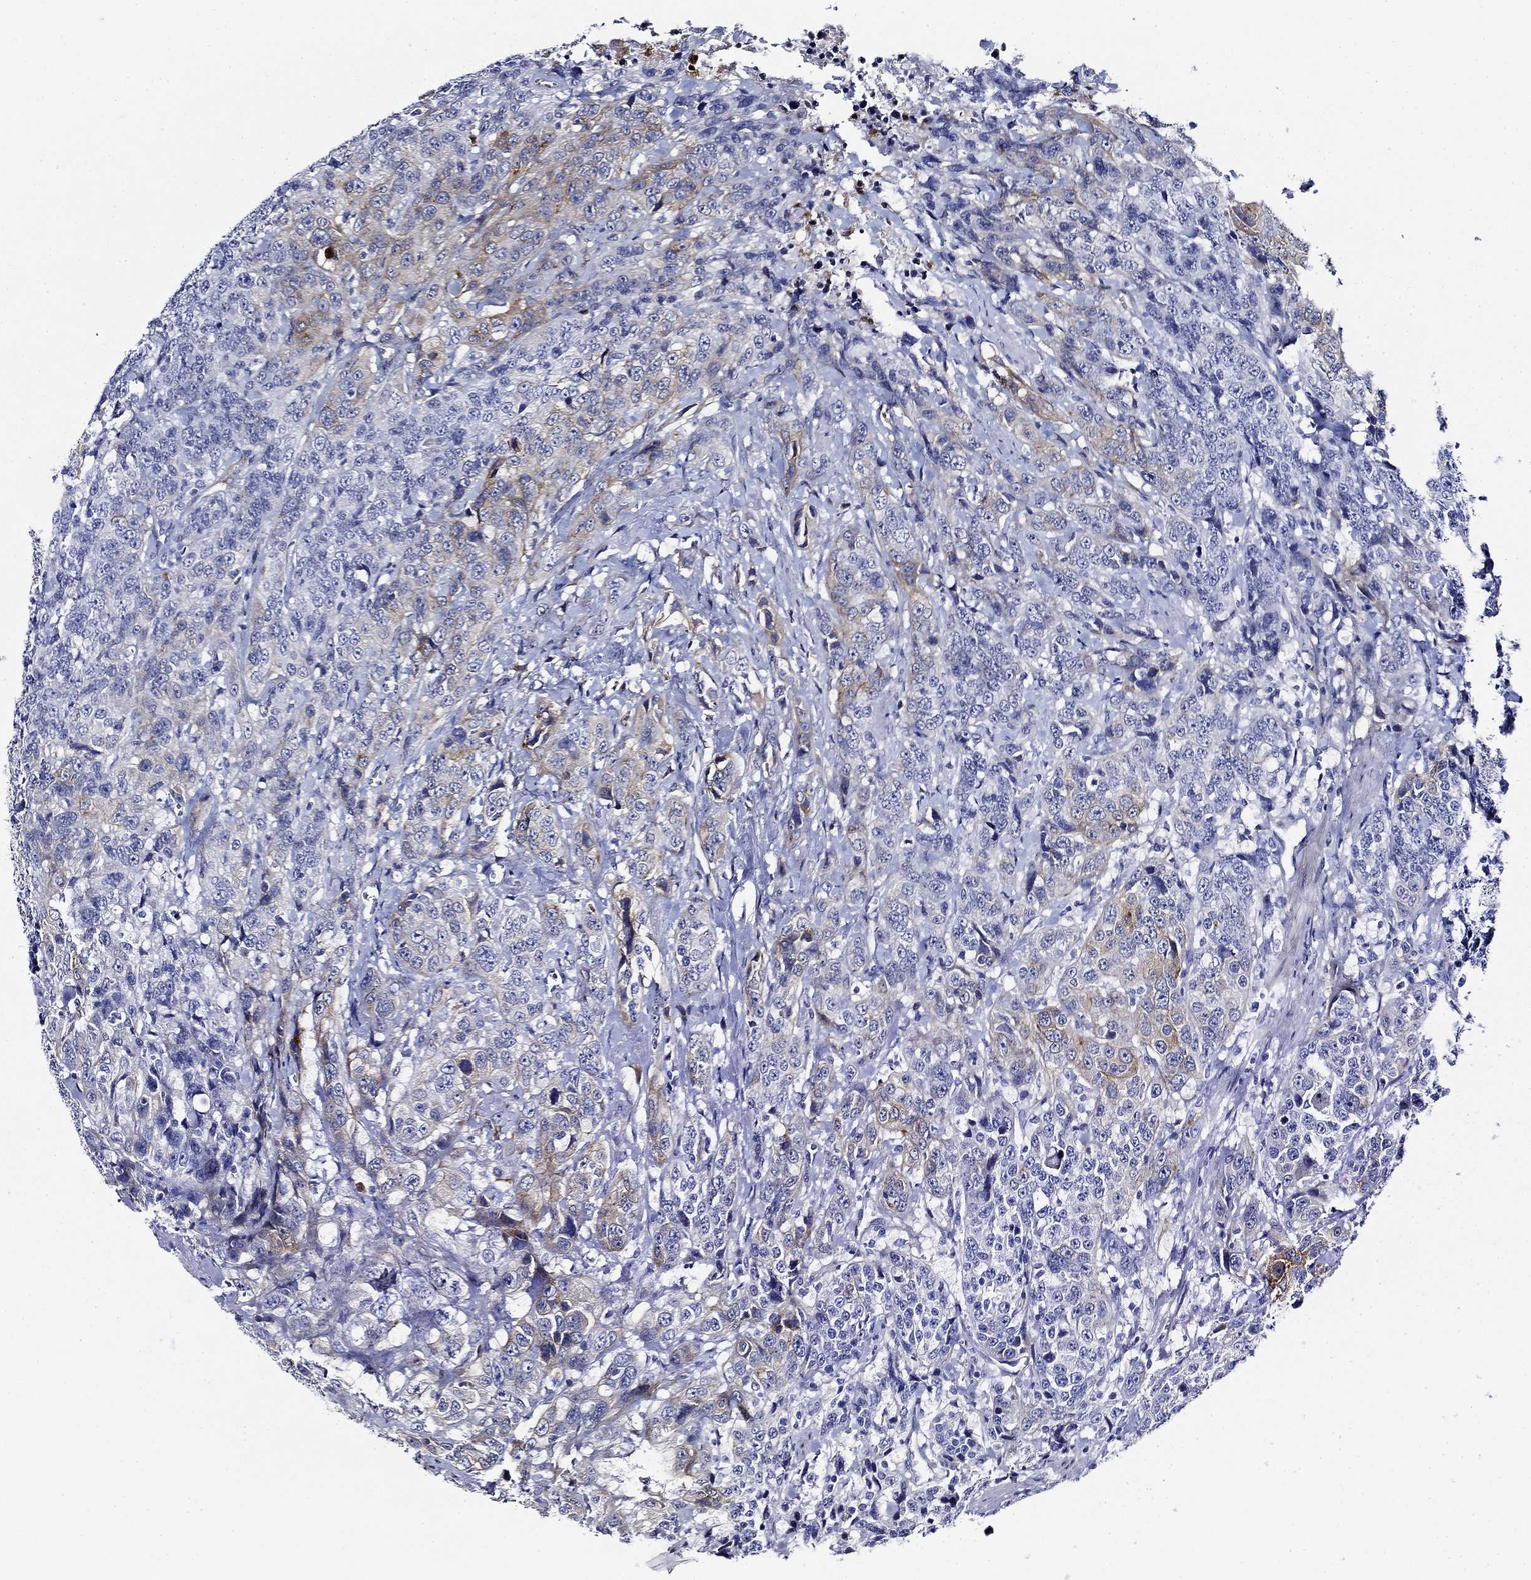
{"staining": {"intensity": "weak", "quantity": "<25%", "location": "cytoplasmic/membranous"}, "tissue": "urothelial cancer", "cell_type": "Tumor cells", "image_type": "cancer", "snomed": [{"axis": "morphology", "description": "Urothelial carcinoma, NOS"}, {"axis": "morphology", "description": "Urothelial carcinoma, High grade"}, {"axis": "topography", "description": "Urinary bladder"}], "caption": "This is an immunohistochemistry (IHC) micrograph of human urothelial cancer. There is no positivity in tumor cells.", "gene": "GPC1", "patient": {"sex": "female", "age": 73}}